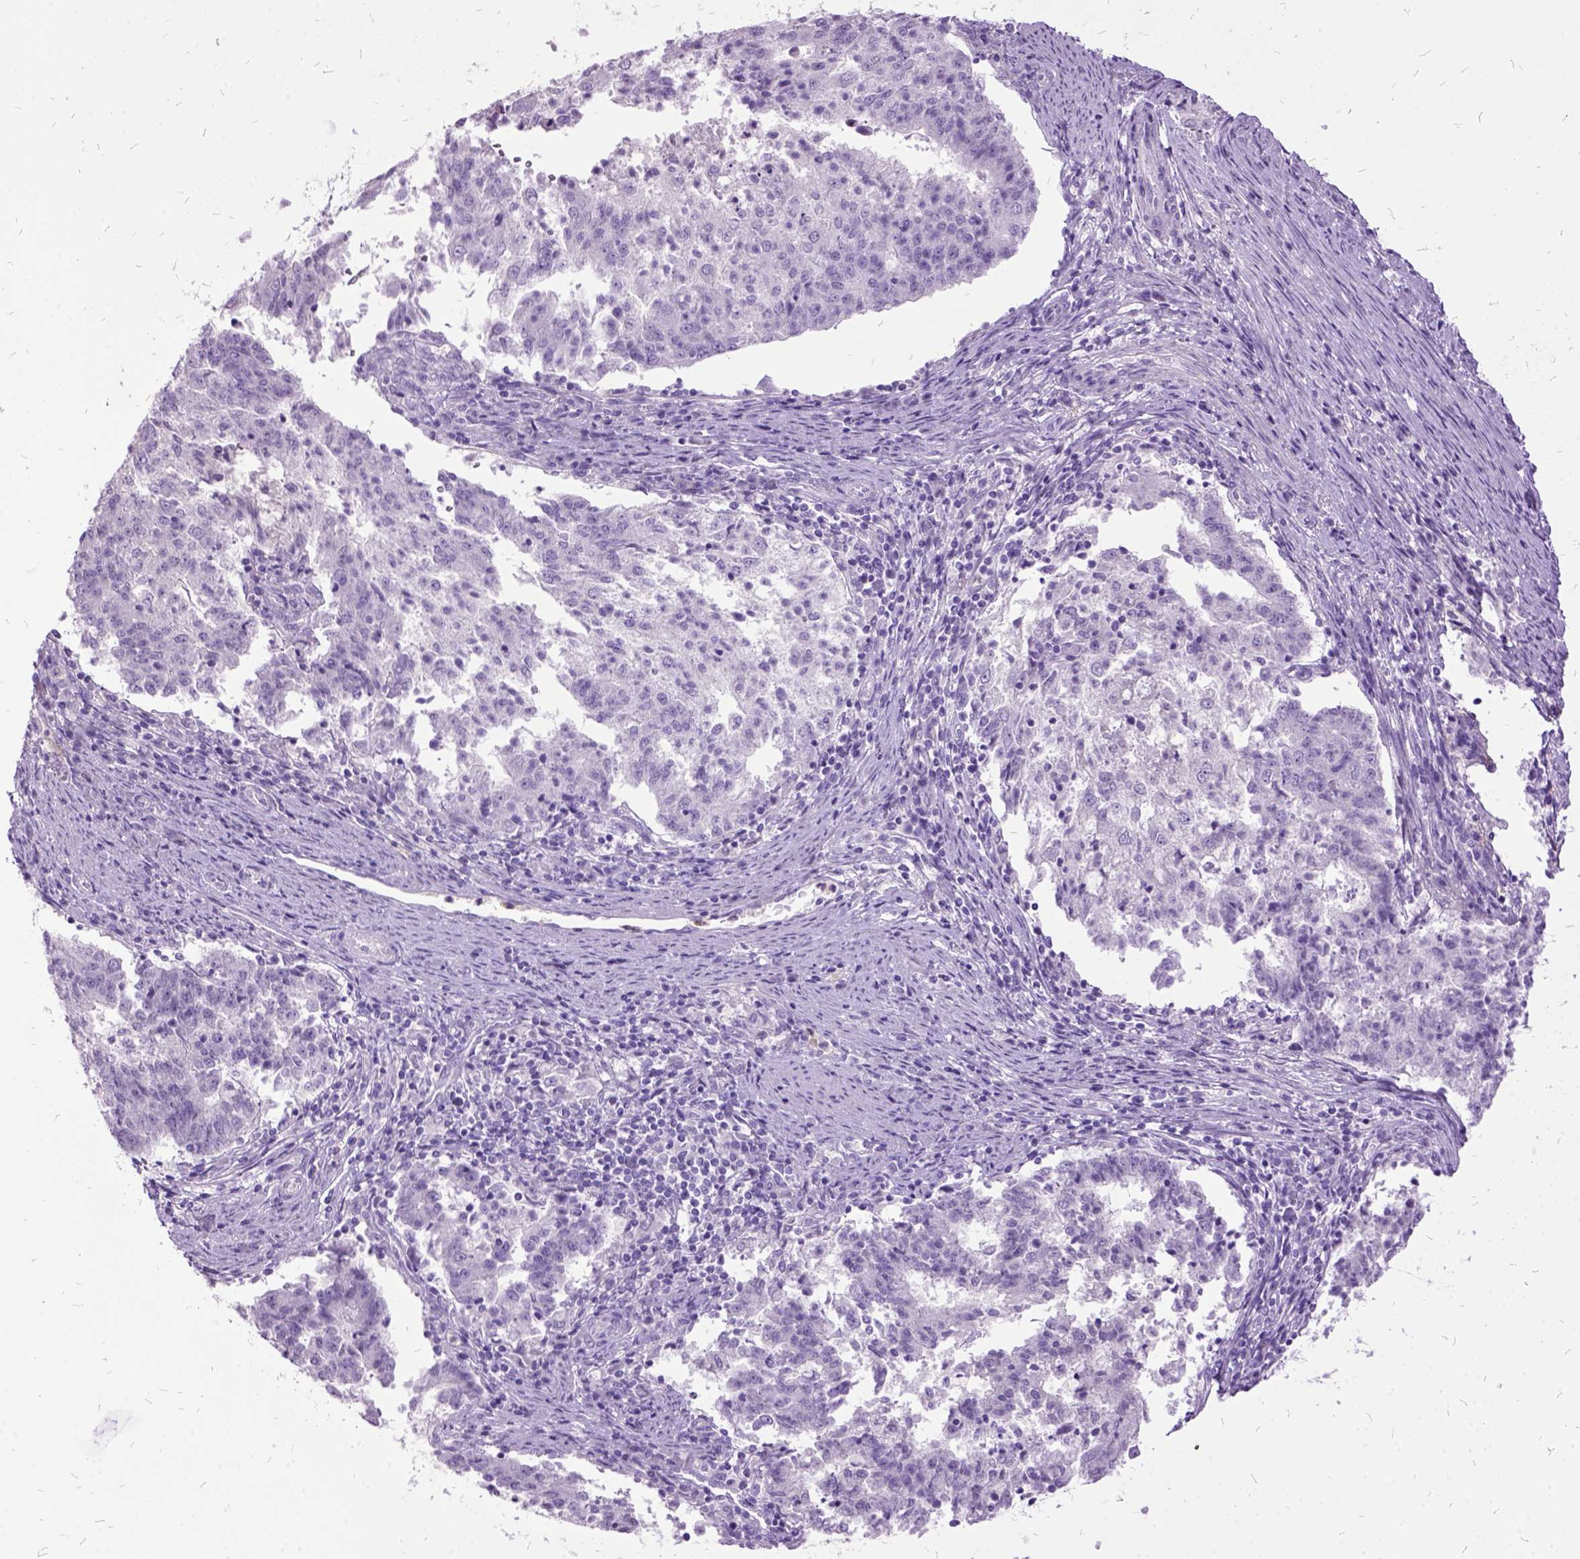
{"staining": {"intensity": "negative", "quantity": "none", "location": "none"}, "tissue": "endometrial cancer", "cell_type": "Tumor cells", "image_type": "cancer", "snomed": [{"axis": "morphology", "description": "Adenocarcinoma, NOS"}, {"axis": "topography", "description": "Endometrium"}], "caption": "This photomicrograph is of adenocarcinoma (endometrial) stained with immunohistochemistry (IHC) to label a protein in brown with the nuclei are counter-stained blue. There is no expression in tumor cells.", "gene": "MME", "patient": {"sex": "female", "age": 82}}